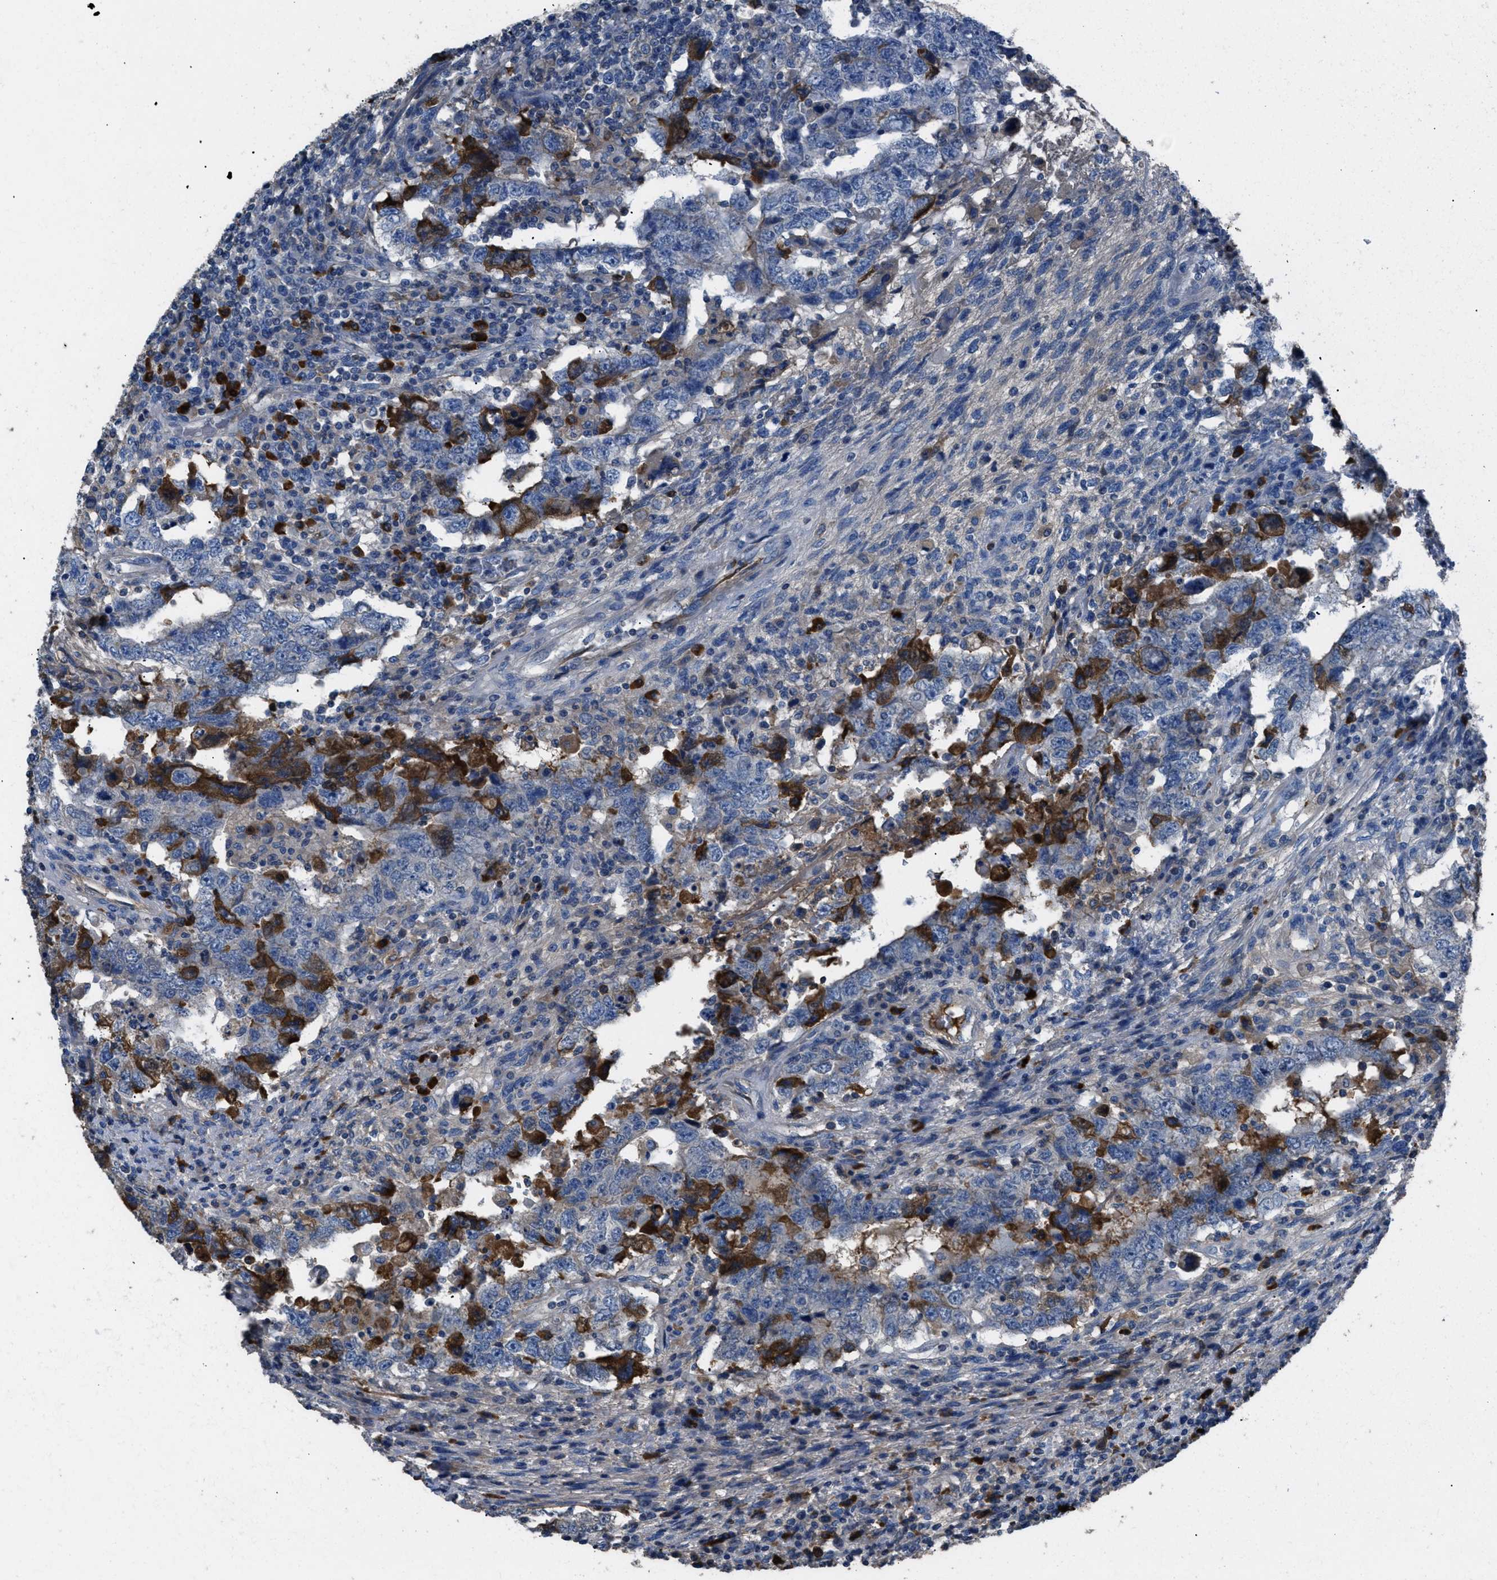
{"staining": {"intensity": "strong", "quantity": "<25%", "location": "cytoplasmic/membranous"}, "tissue": "testis cancer", "cell_type": "Tumor cells", "image_type": "cancer", "snomed": [{"axis": "morphology", "description": "Carcinoma, Embryonal, NOS"}, {"axis": "topography", "description": "Testis"}], "caption": "Immunohistochemical staining of embryonal carcinoma (testis) displays medium levels of strong cytoplasmic/membranous protein expression in about <25% of tumor cells.", "gene": "SGCZ", "patient": {"sex": "male", "age": 26}}